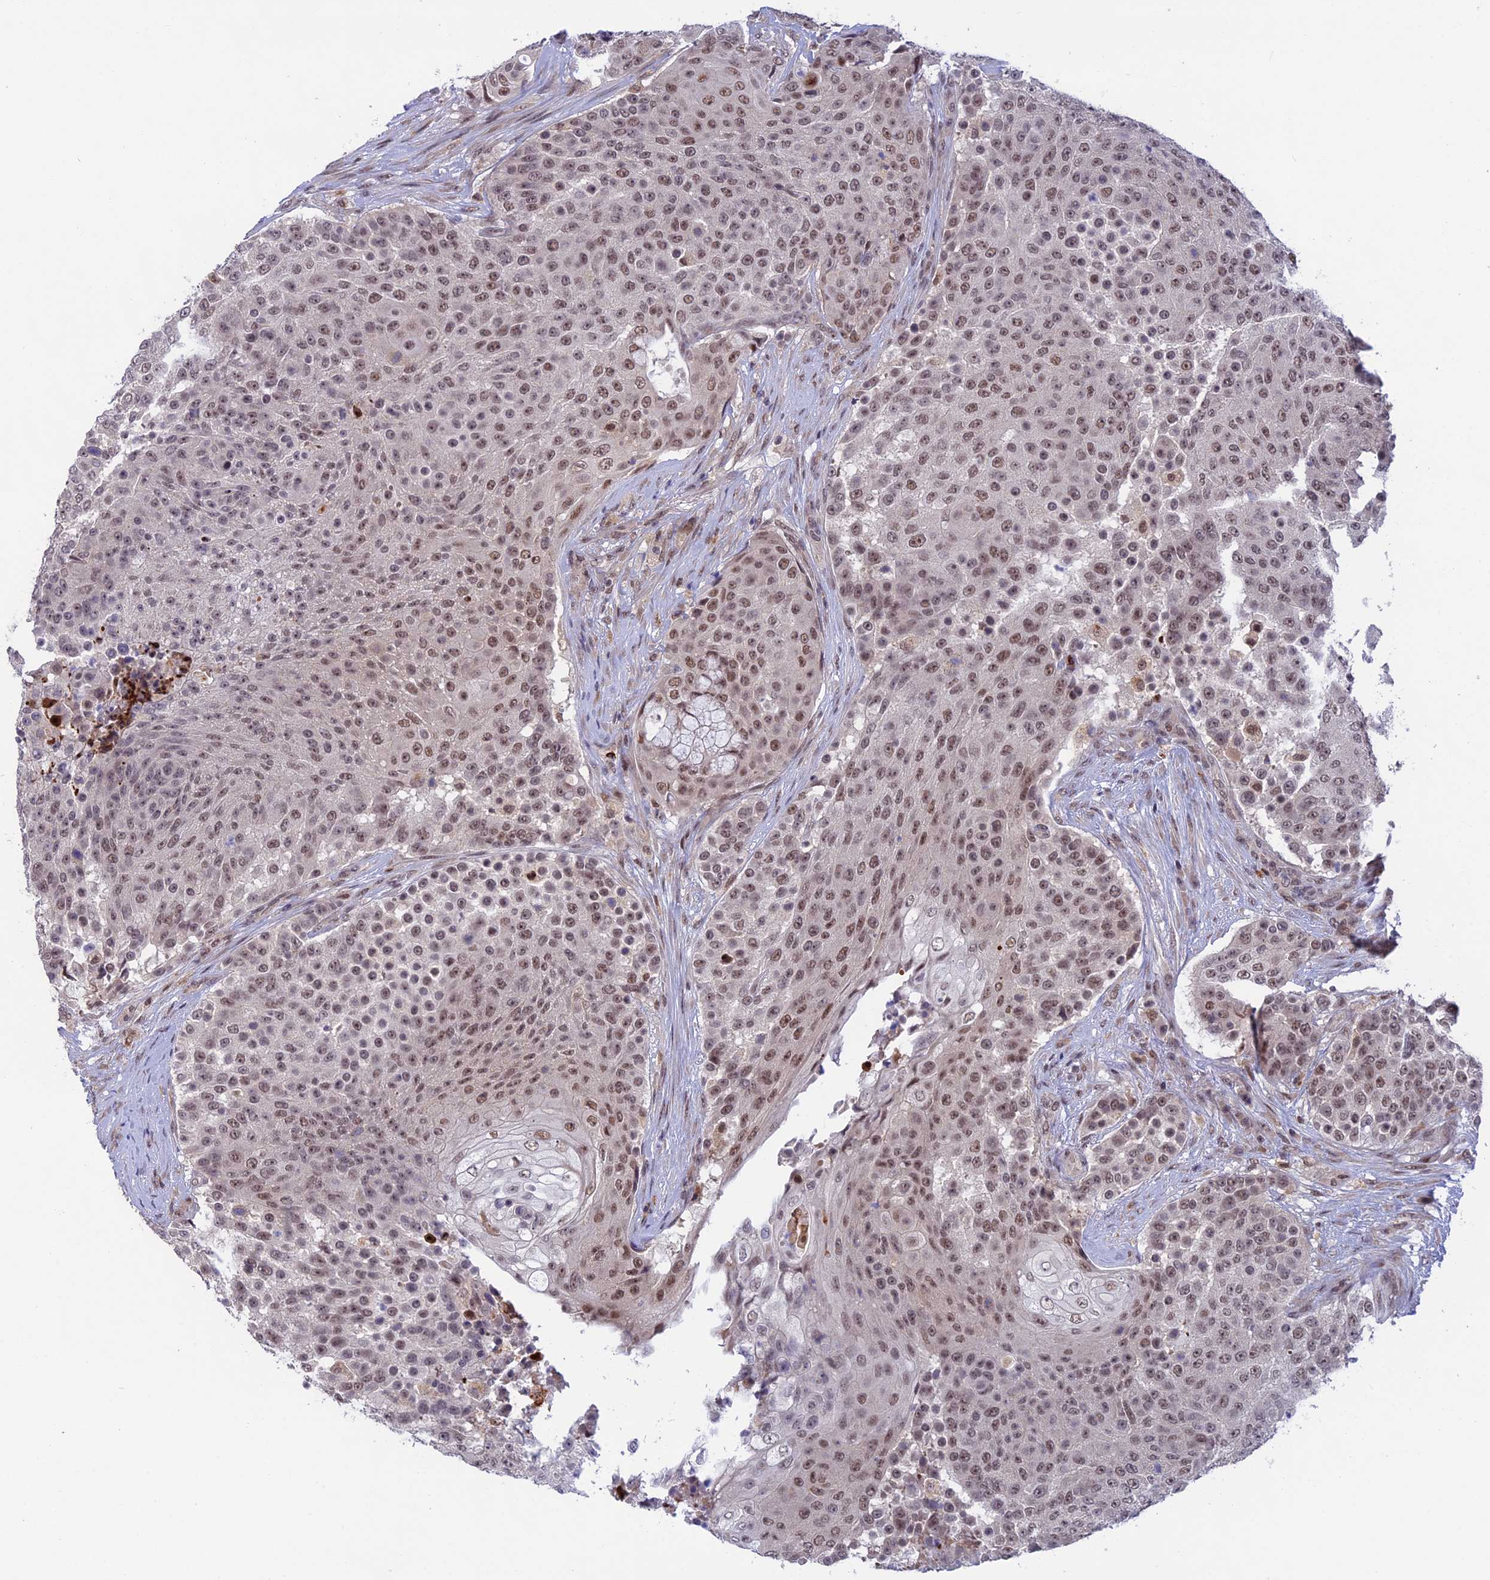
{"staining": {"intensity": "moderate", "quantity": ">75%", "location": "nuclear"}, "tissue": "urothelial cancer", "cell_type": "Tumor cells", "image_type": "cancer", "snomed": [{"axis": "morphology", "description": "Urothelial carcinoma, High grade"}, {"axis": "topography", "description": "Urinary bladder"}], "caption": "Protein staining by immunohistochemistry (IHC) demonstrates moderate nuclear positivity in about >75% of tumor cells in urothelial carcinoma (high-grade).", "gene": "POLR2C", "patient": {"sex": "female", "age": 63}}